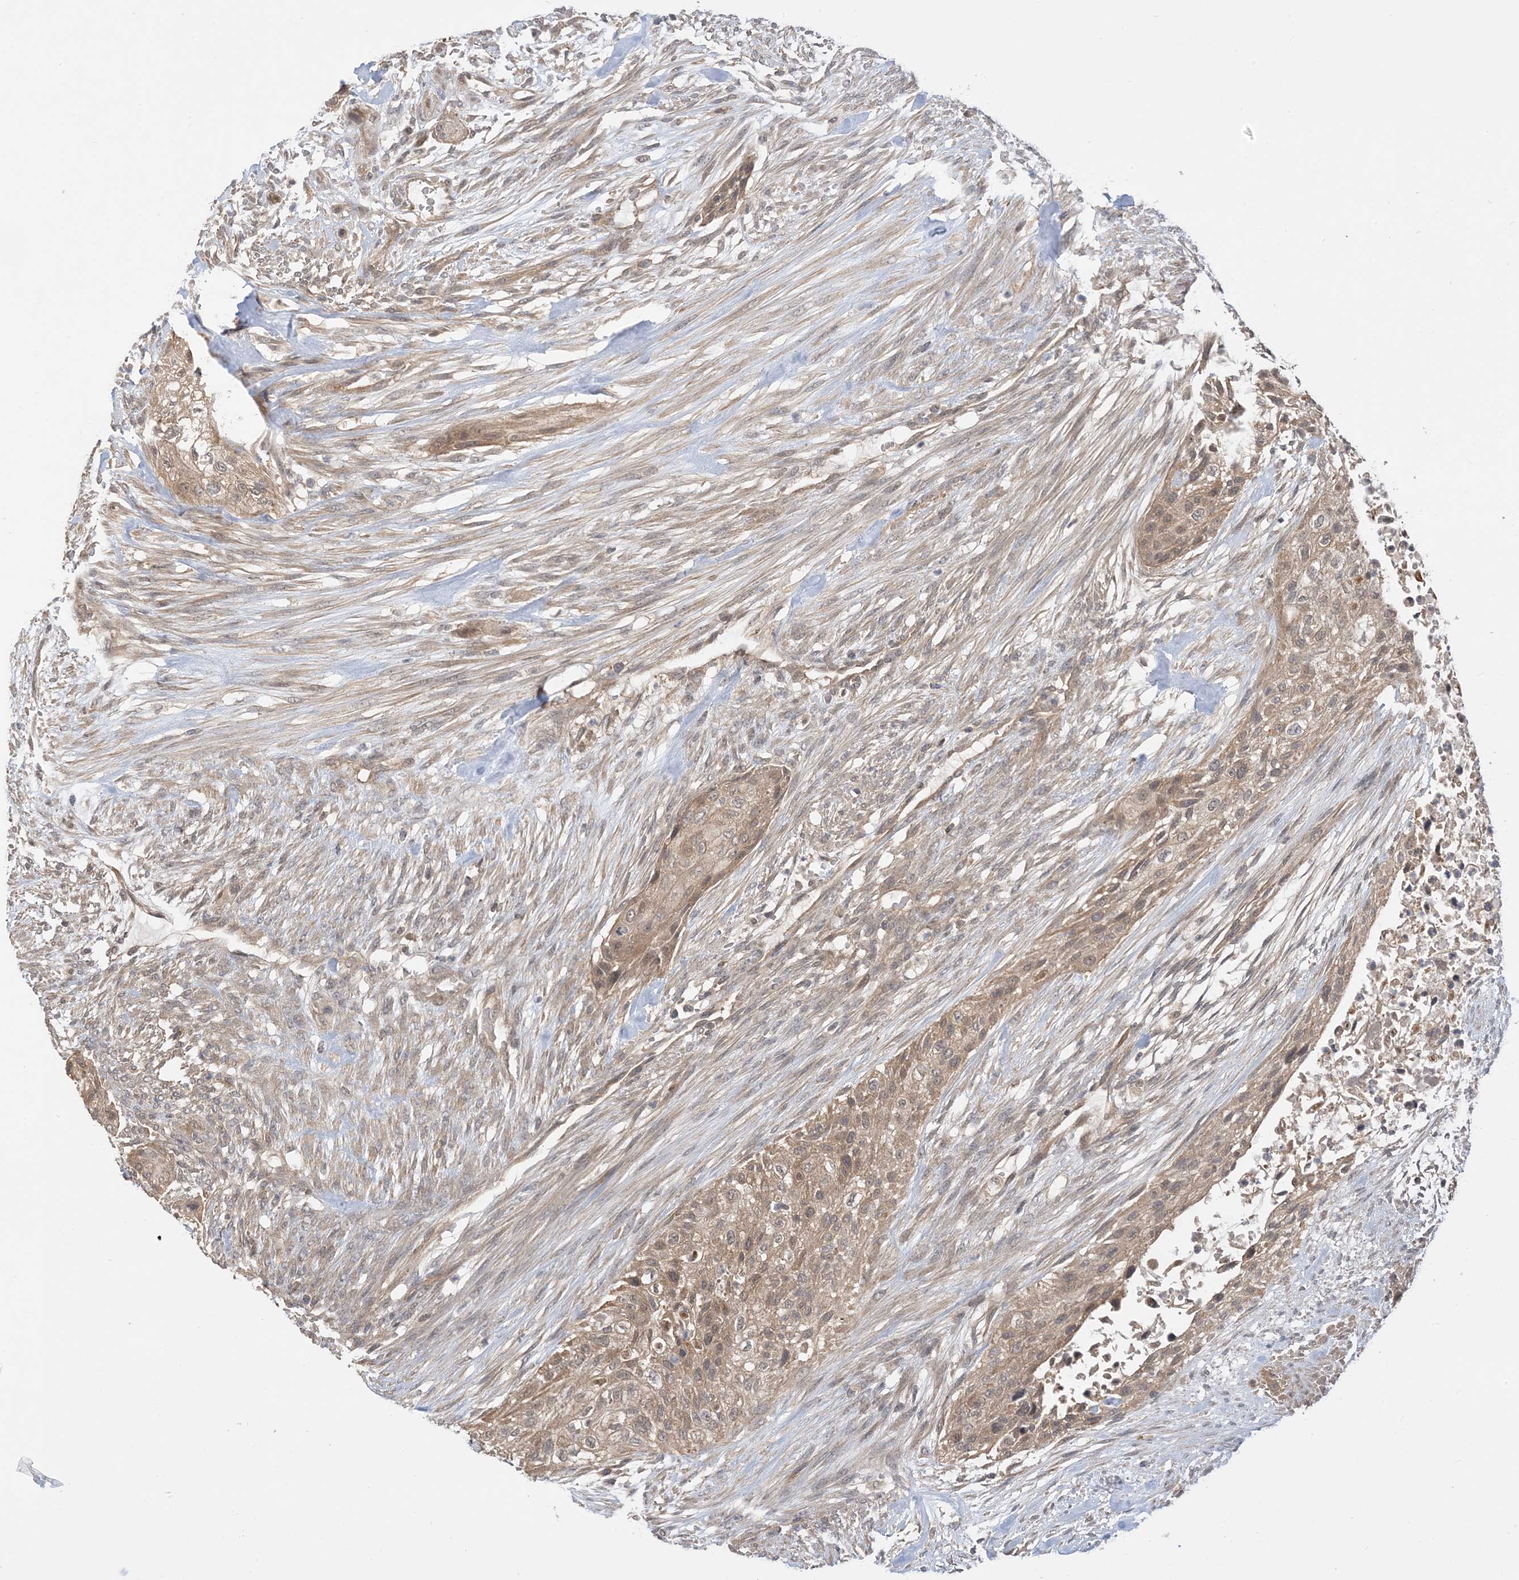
{"staining": {"intensity": "moderate", "quantity": ">75%", "location": "cytoplasmic/membranous"}, "tissue": "urothelial cancer", "cell_type": "Tumor cells", "image_type": "cancer", "snomed": [{"axis": "morphology", "description": "Urothelial carcinoma, High grade"}, {"axis": "topography", "description": "Urinary bladder"}], "caption": "Urothelial carcinoma (high-grade) was stained to show a protein in brown. There is medium levels of moderate cytoplasmic/membranous staining in approximately >75% of tumor cells. (Brightfield microscopy of DAB IHC at high magnification).", "gene": "WDR26", "patient": {"sex": "male", "age": 35}}